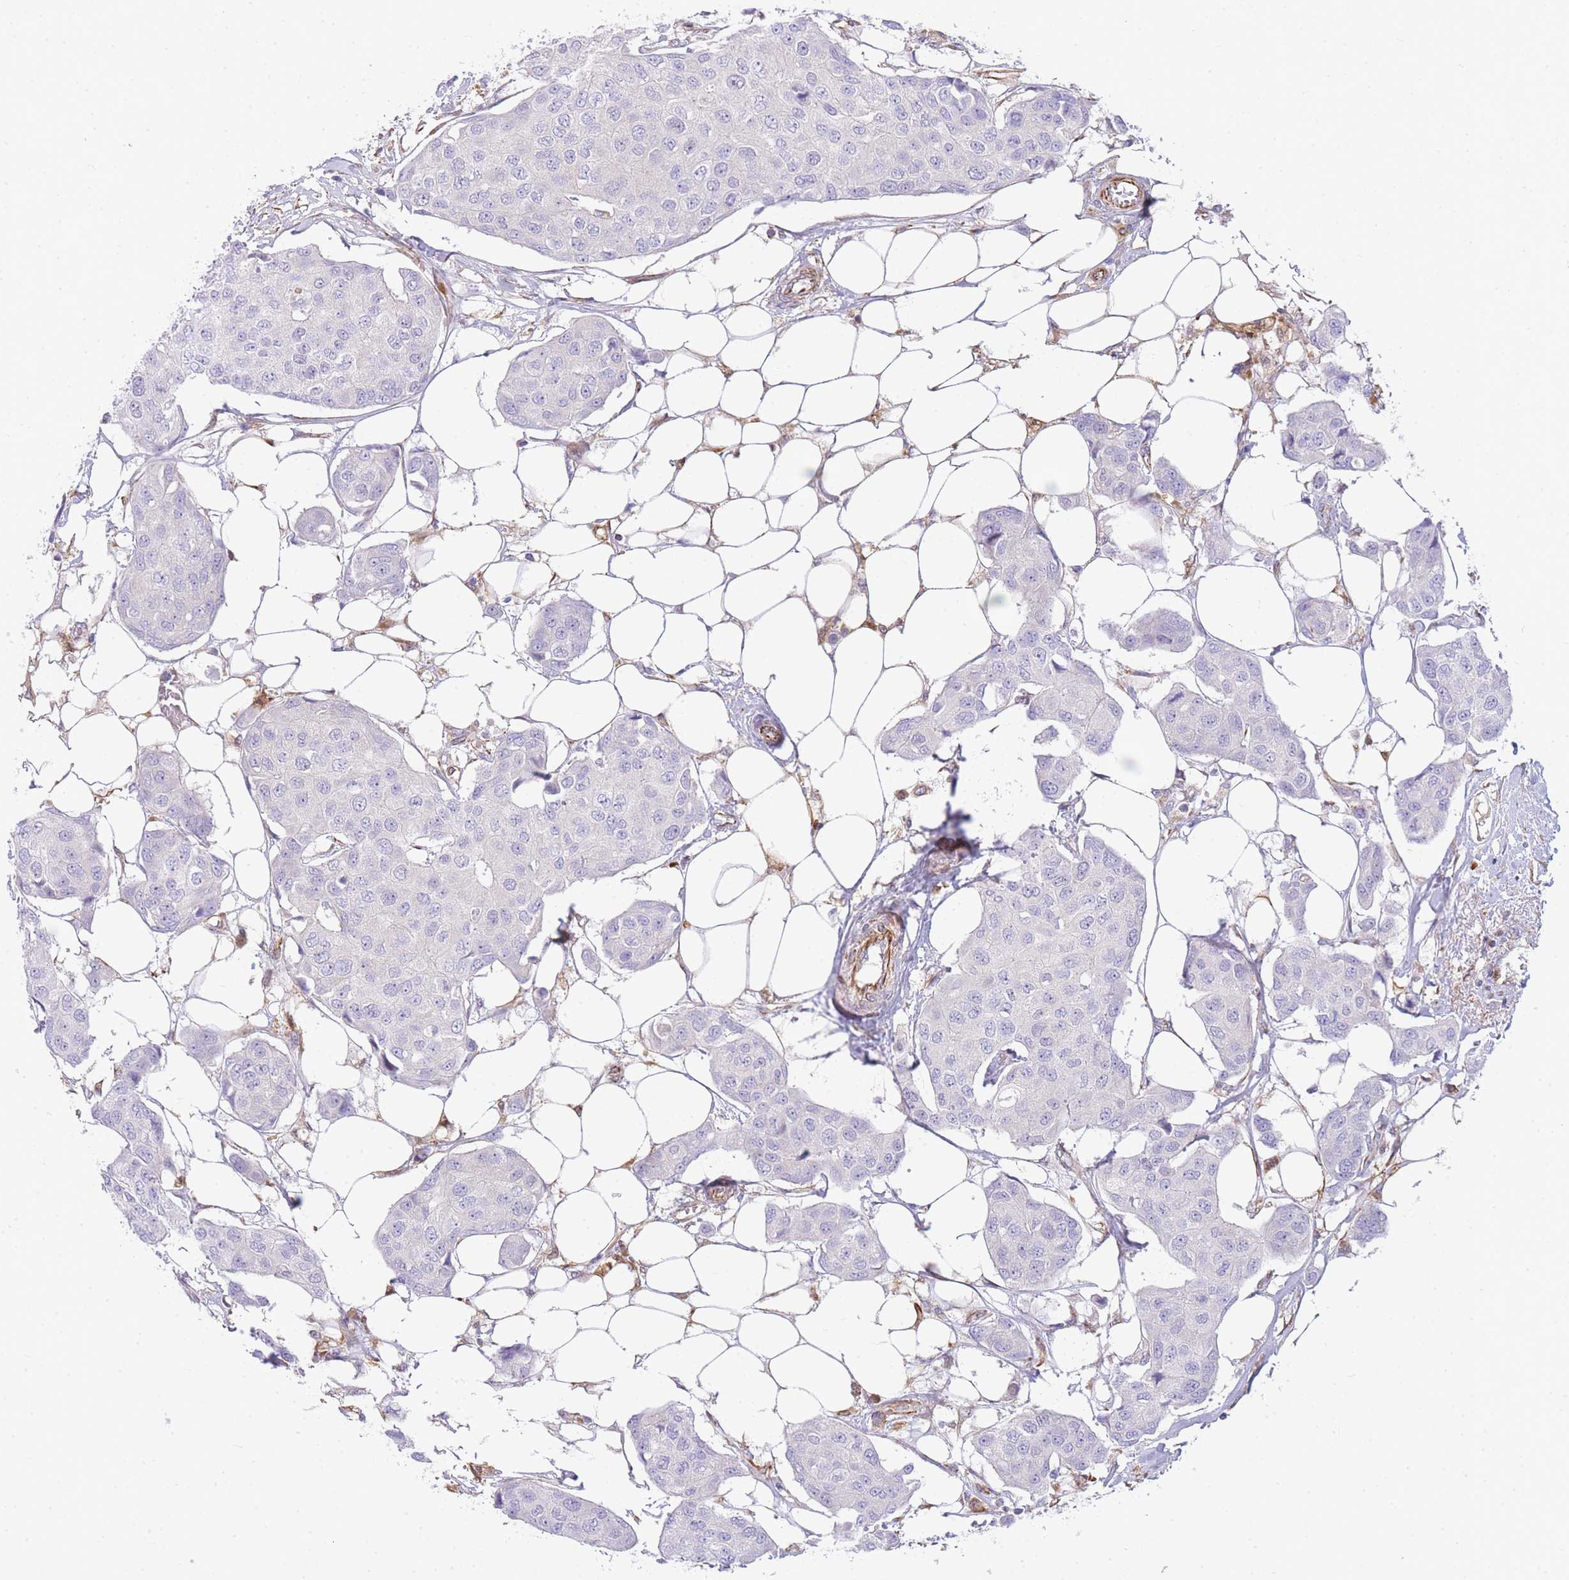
{"staining": {"intensity": "negative", "quantity": "none", "location": "none"}, "tissue": "breast cancer", "cell_type": "Tumor cells", "image_type": "cancer", "snomed": [{"axis": "morphology", "description": "Duct carcinoma"}, {"axis": "topography", "description": "Breast"}, {"axis": "topography", "description": "Lymph node"}], "caption": "Immunohistochemical staining of breast cancer displays no significant expression in tumor cells.", "gene": "ECPAS", "patient": {"sex": "female", "age": 80}}